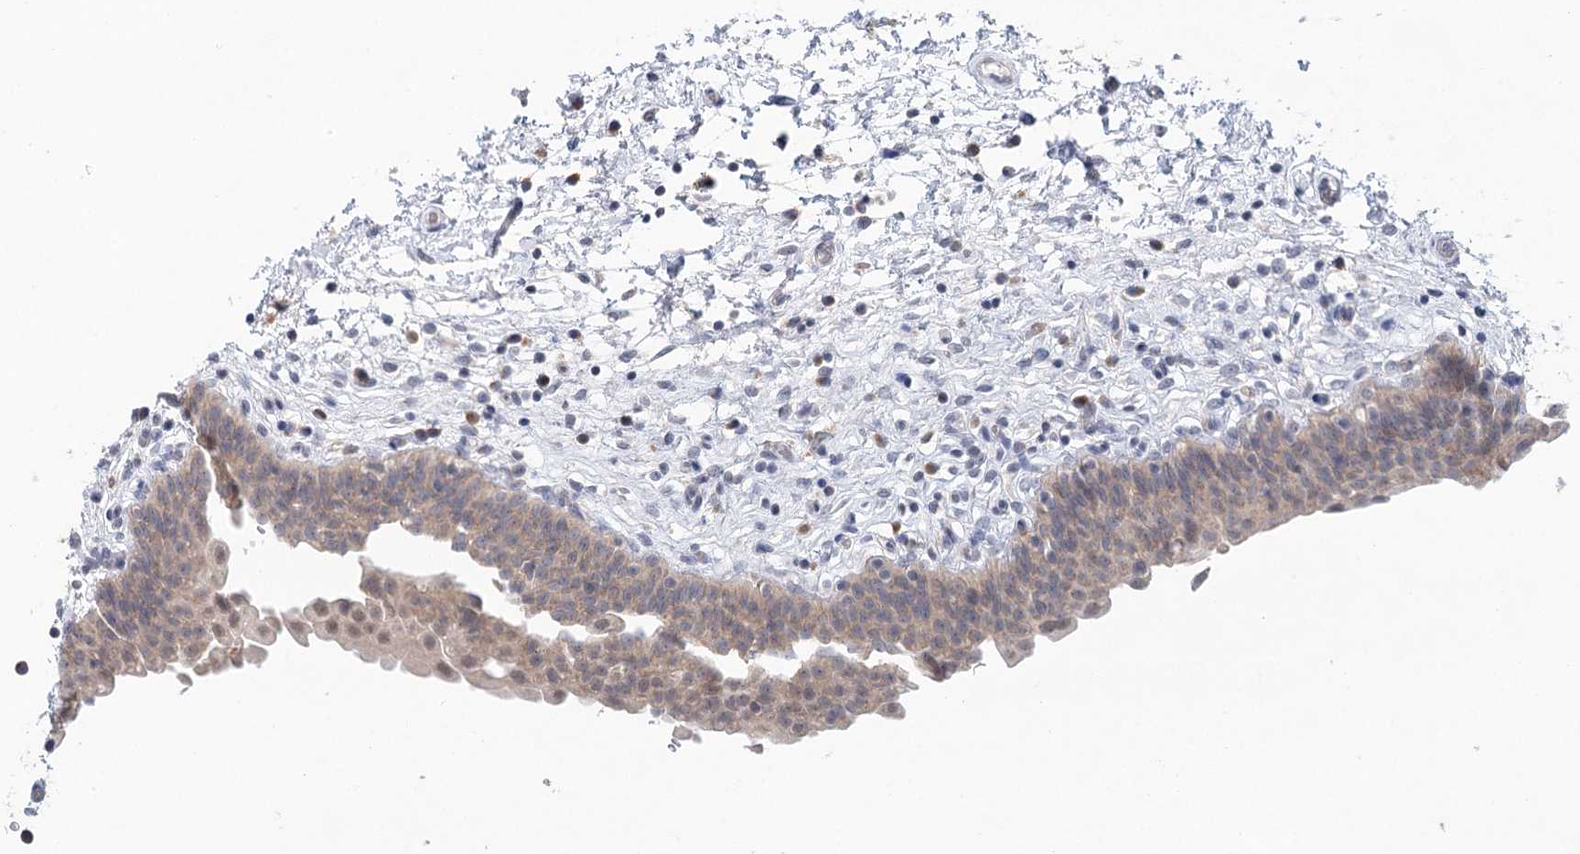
{"staining": {"intensity": "weak", "quantity": "25%-75%", "location": "cytoplasmic/membranous,nuclear"}, "tissue": "urinary bladder", "cell_type": "Urothelial cells", "image_type": "normal", "snomed": [{"axis": "morphology", "description": "Normal tissue, NOS"}, {"axis": "topography", "description": "Urinary bladder"}], "caption": "Urinary bladder stained with immunohistochemistry (IHC) exhibits weak cytoplasmic/membranous,nuclear staining in about 25%-75% of urothelial cells. (DAB (3,3'-diaminobenzidine) = brown stain, brightfield microscopy at high magnification).", "gene": "BLTP1", "patient": {"sex": "male", "age": 83}}